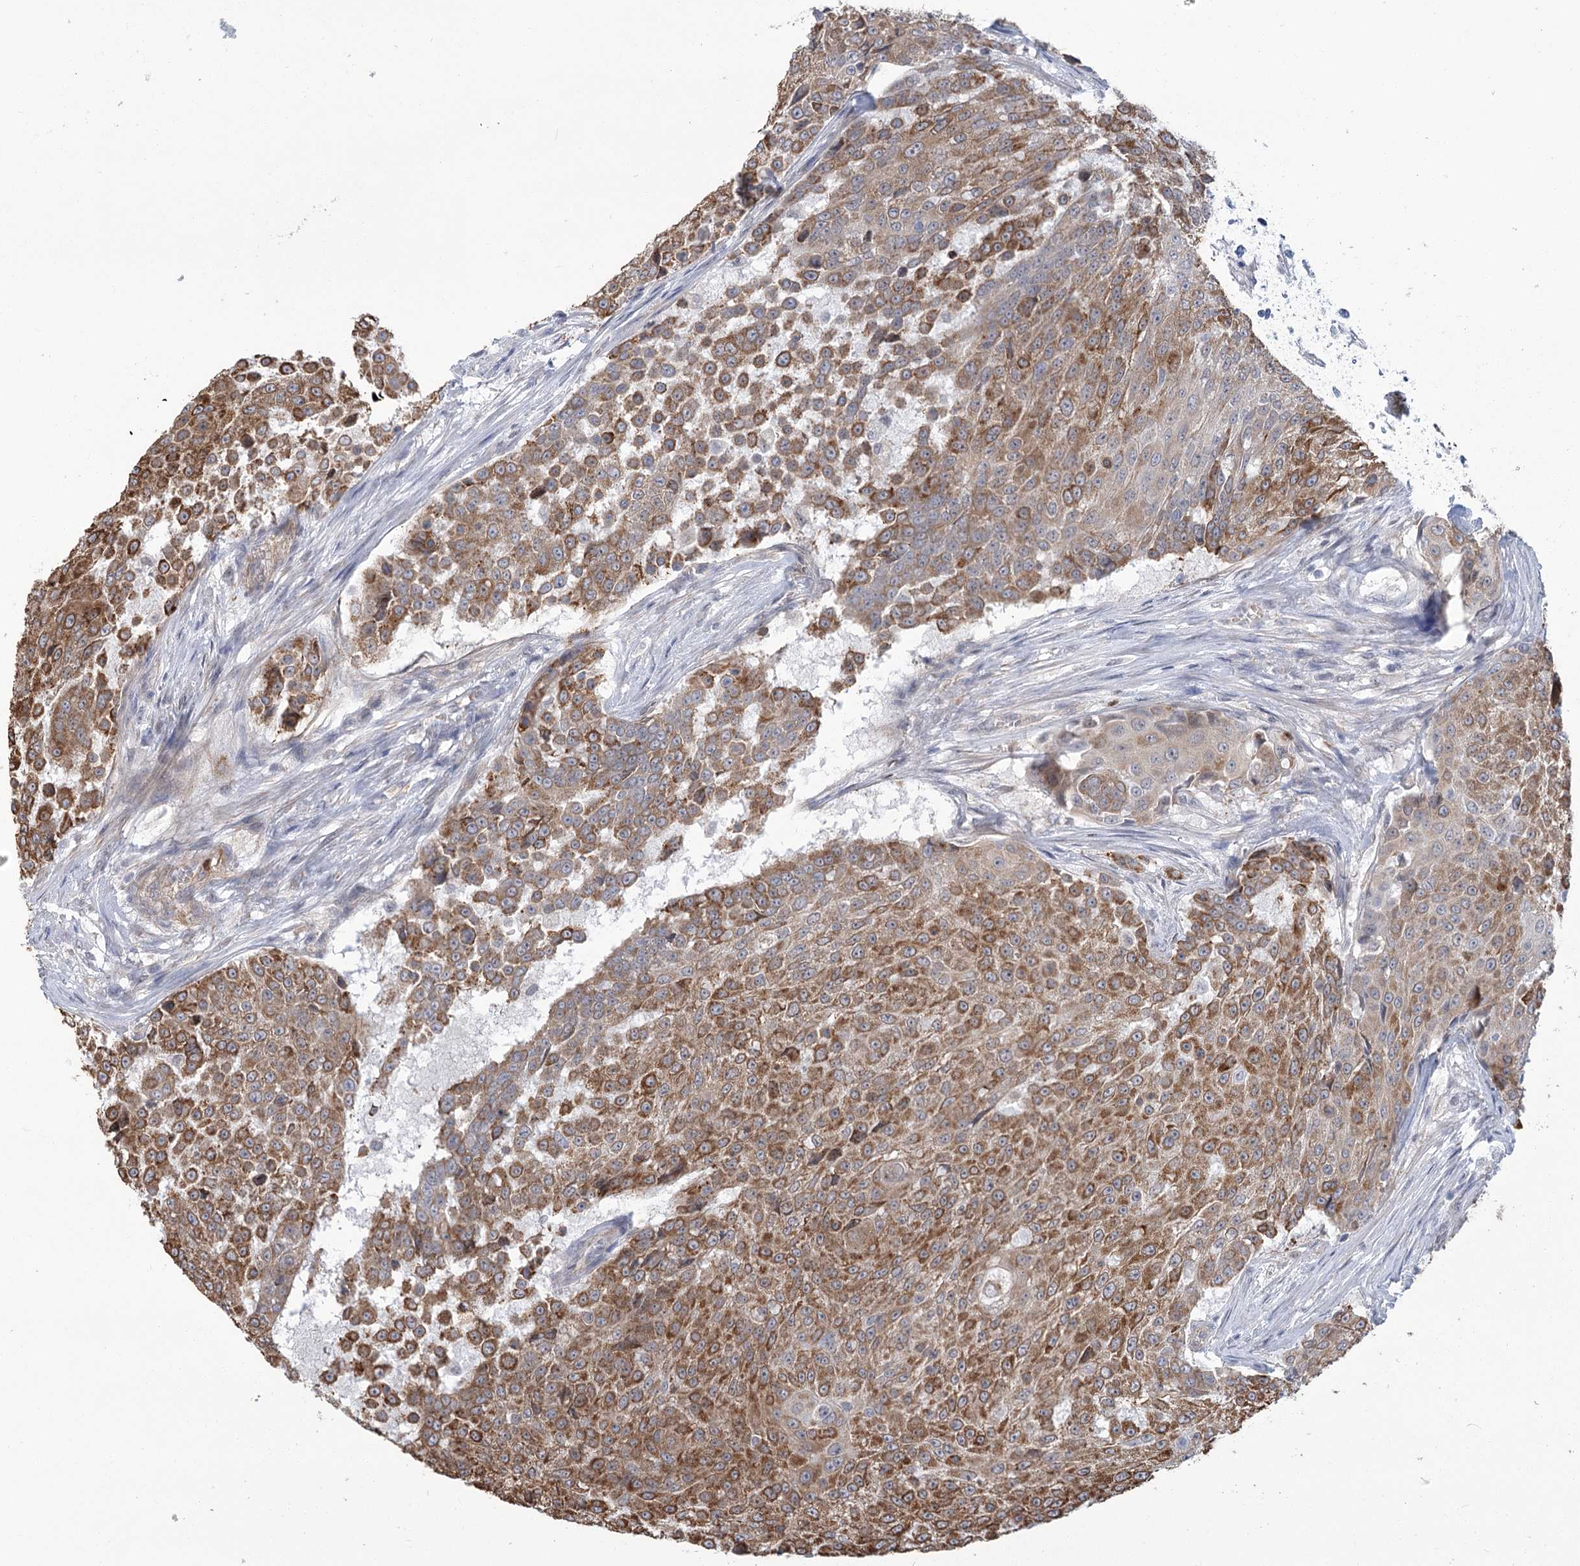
{"staining": {"intensity": "moderate", "quantity": ">75%", "location": "cytoplasmic/membranous"}, "tissue": "urothelial cancer", "cell_type": "Tumor cells", "image_type": "cancer", "snomed": [{"axis": "morphology", "description": "Urothelial carcinoma, High grade"}, {"axis": "topography", "description": "Urinary bladder"}], "caption": "Protein expression analysis of urothelial cancer reveals moderate cytoplasmic/membranous positivity in about >75% of tumor cells.", "gene": "THAP6", "patient": {"sex": "female", "age": 63}}